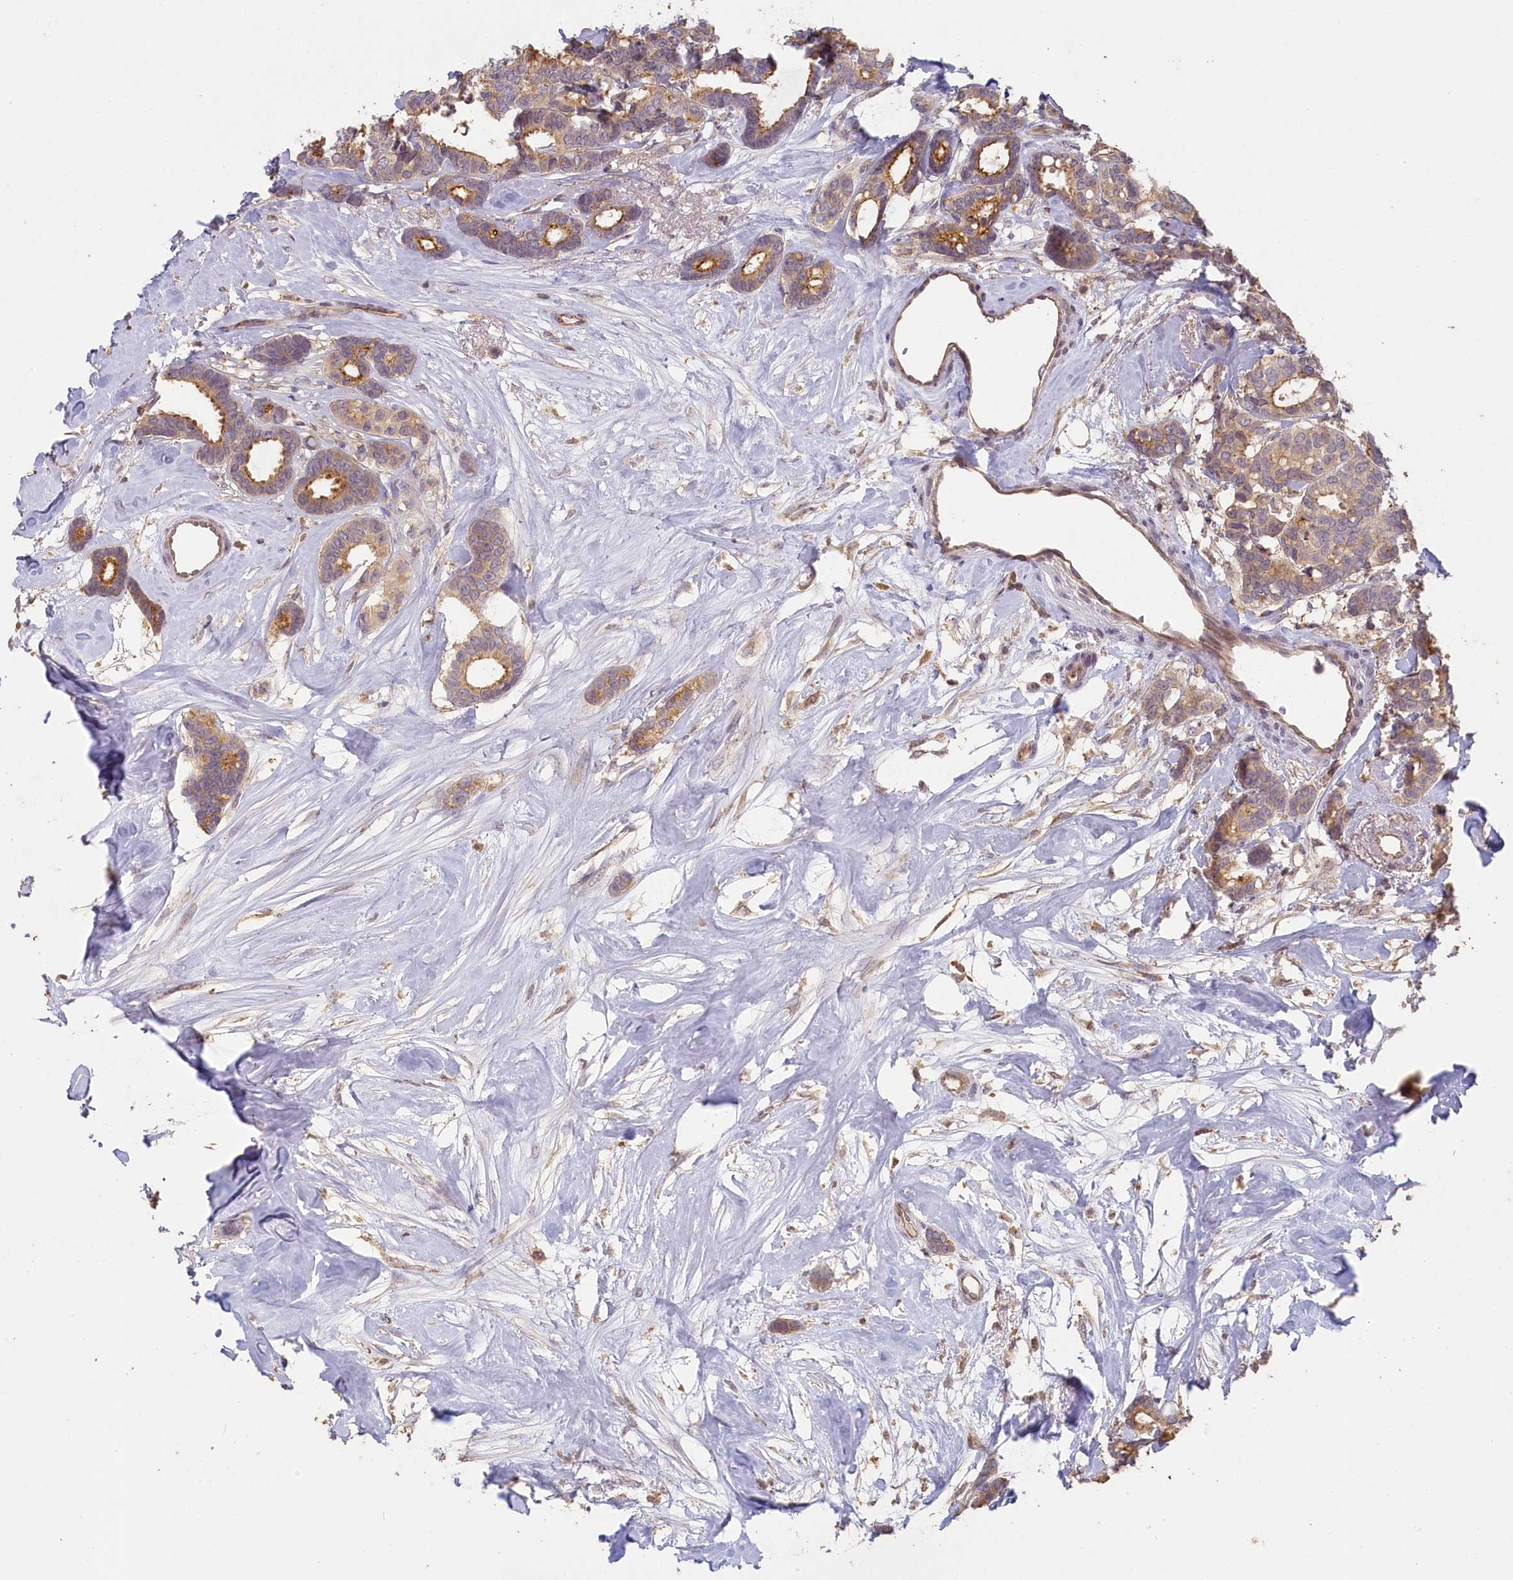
{"staining": {"intensity": "moderate", "quantity": ">75%", "location": "cytoplasmic/membranous"}, "tissue": "breast cancer", "cell_type": "Tumor cells", "image_type": "cancer", "snomed": [{"axis": "morphology", "description": "Duct carcinoma"}, {"axis": "topography", "description": "Breast"}], "caption": "The image displays immunohistochemical staining of breast cancer. There is moderate cytoplasmic/membranous positivity is present in approximately >75% of tumor cells. (IHC, brightfield microscopy, high magnification).", "gene": "MADD", "patient": {"sex": "female", "age": 87}}